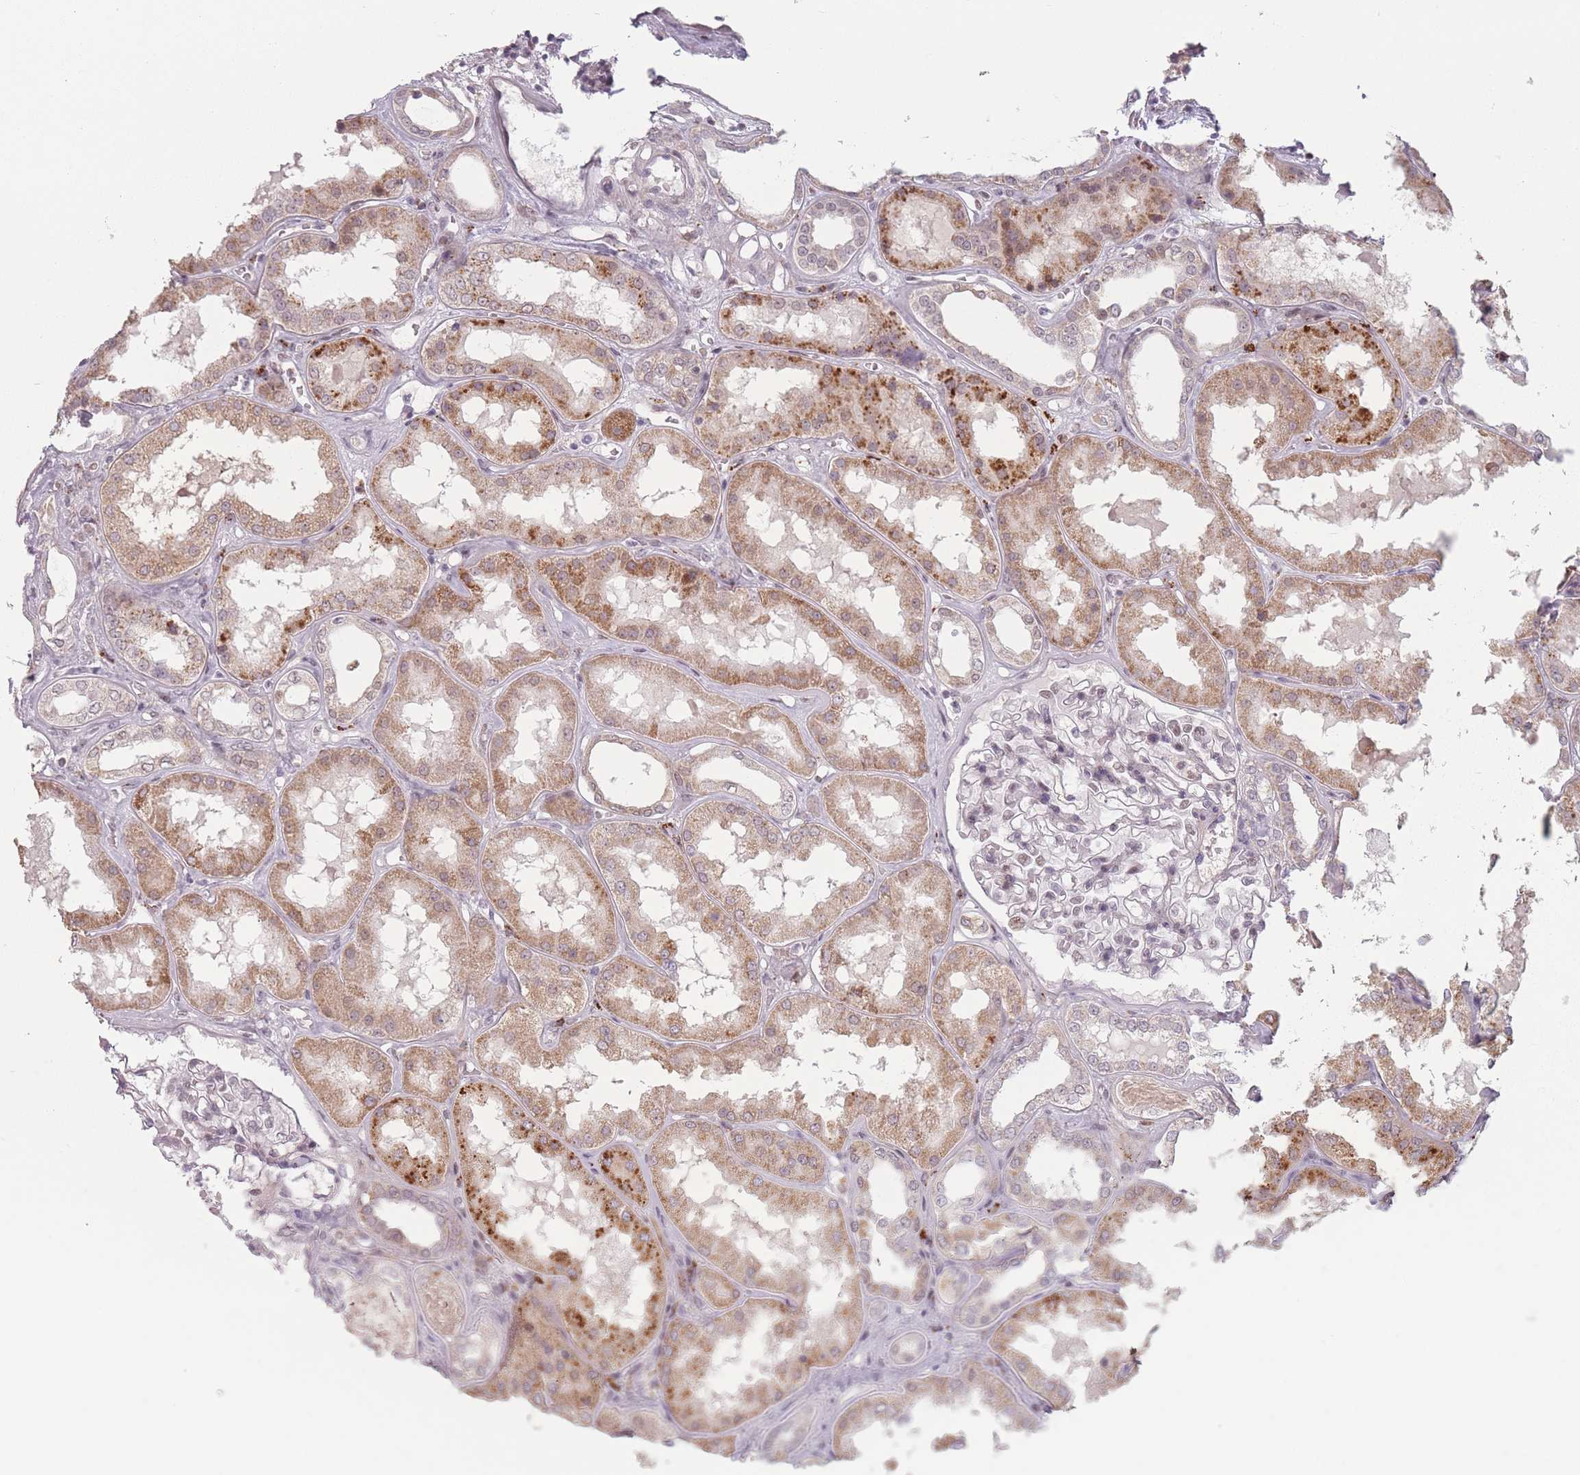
{"staining": {"intensity": "weak", "quantity": "<25%", "location": "nuclear"}, "tissue": "kidney", "cell_type": "Cells in glomeruli", "image_type": "normal", "snomed": [{"axis": "morphology", "description": "Normal tissue, NOS"}, {"axis": "topography", "description": "Kidney"}], "caption": "The immunohistochemistry (IHC) image has no significant staining in cells in glomeruli of kidney. (DAB IHC visualized using brightfield microscopy, high magnification).", "gene": "OR10C1", "patient": {"sex": "female", "age": 56}}